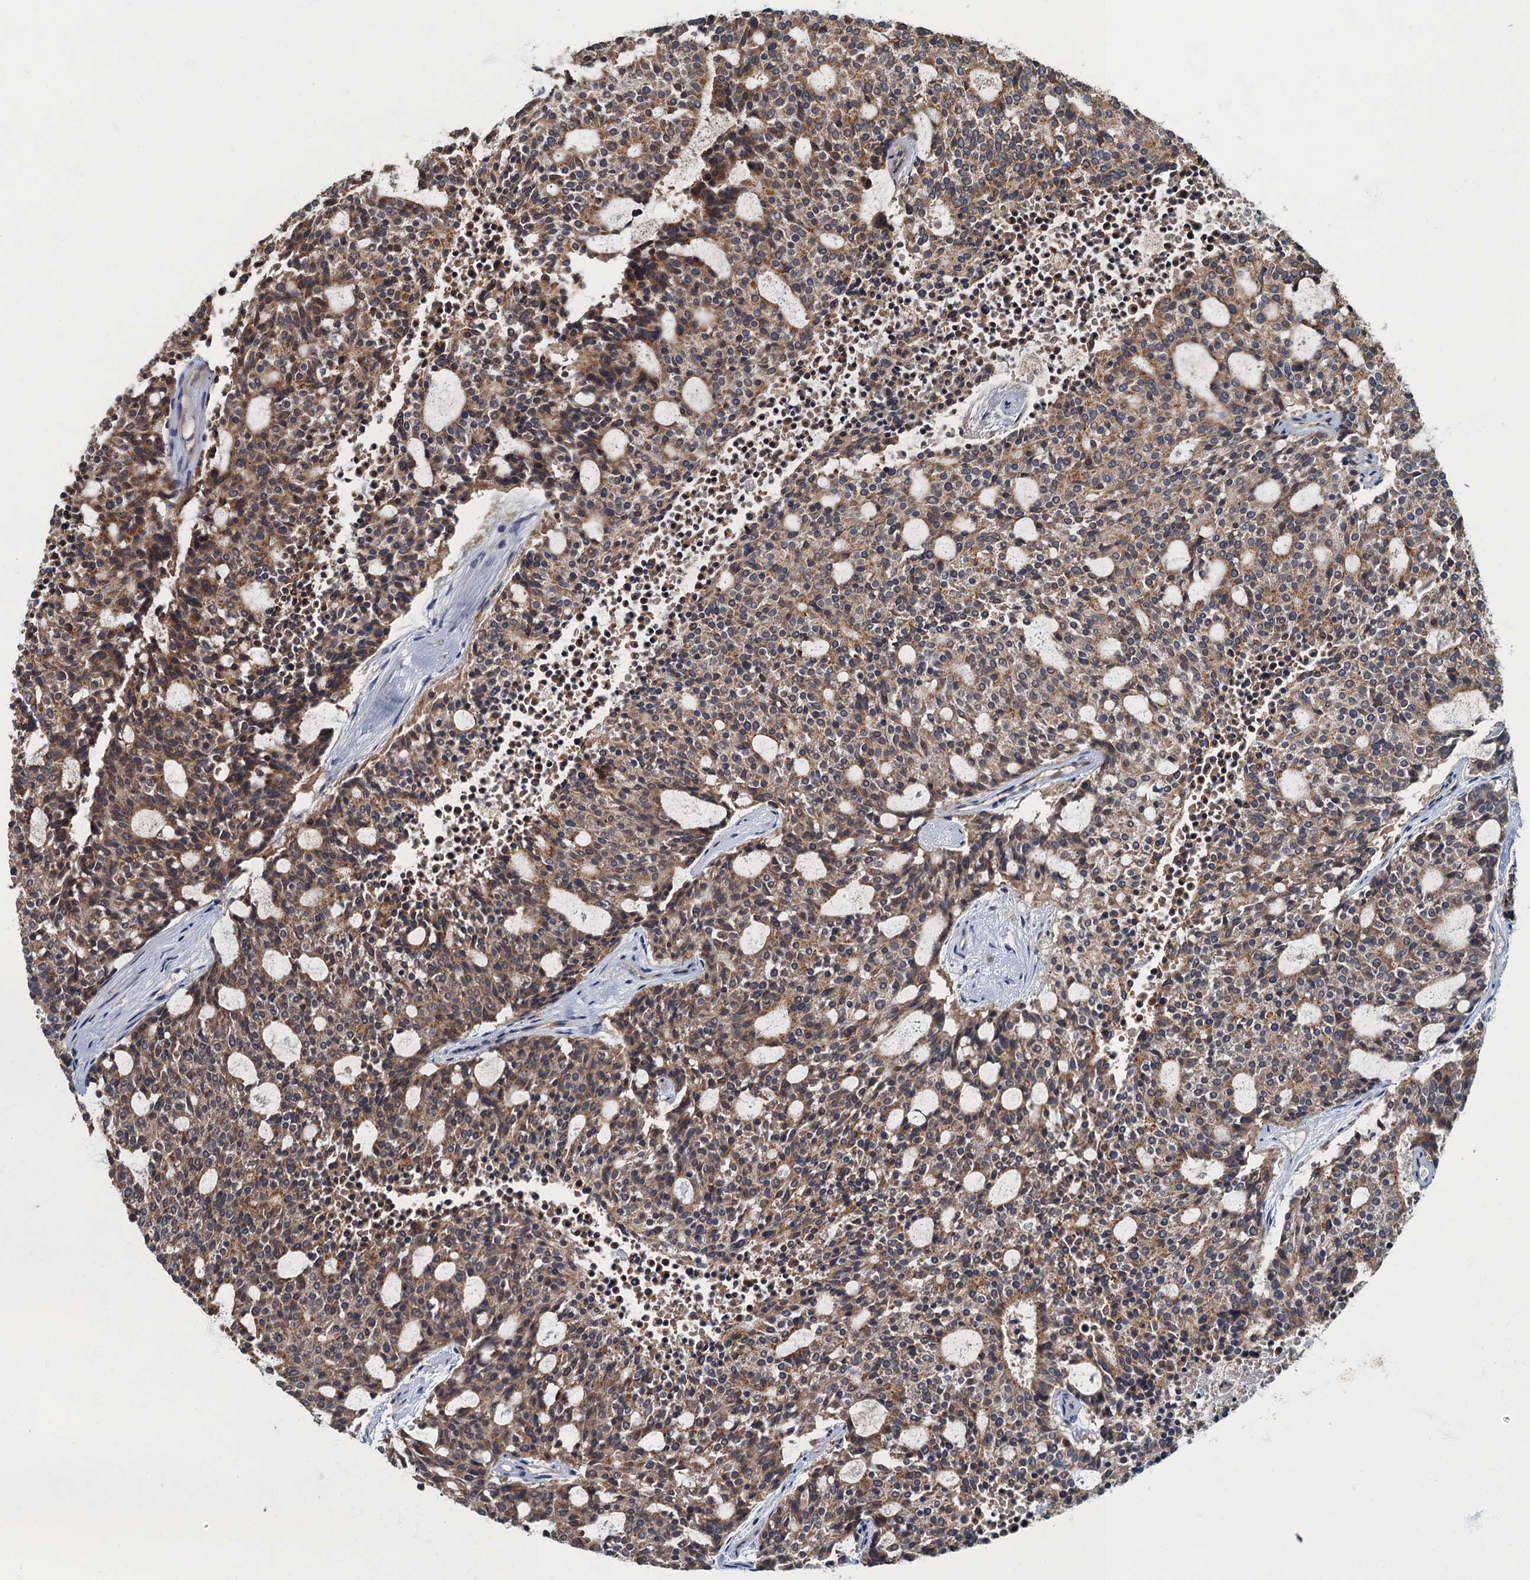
{"staining": {"intensity": "moderate", "quantity": ">75%", "location": "cytoplasmic/membranous"}, "tissue": "carcinoid", "cell_type": "Tumor cells", "image_type": "cancer", "snomed": [{"axis": "morphology", "description": "Carcinoid, malignant, NOS"}, {"axis": "topography", "description": "Pancreas"}], "caption": "Malignant carcinoid stained for a protein exhibits moderate cytoplasmic/membranous positivity in tumor cells.", "gene": "WDCP", "patient": {"sex": "female", "age": 54}}